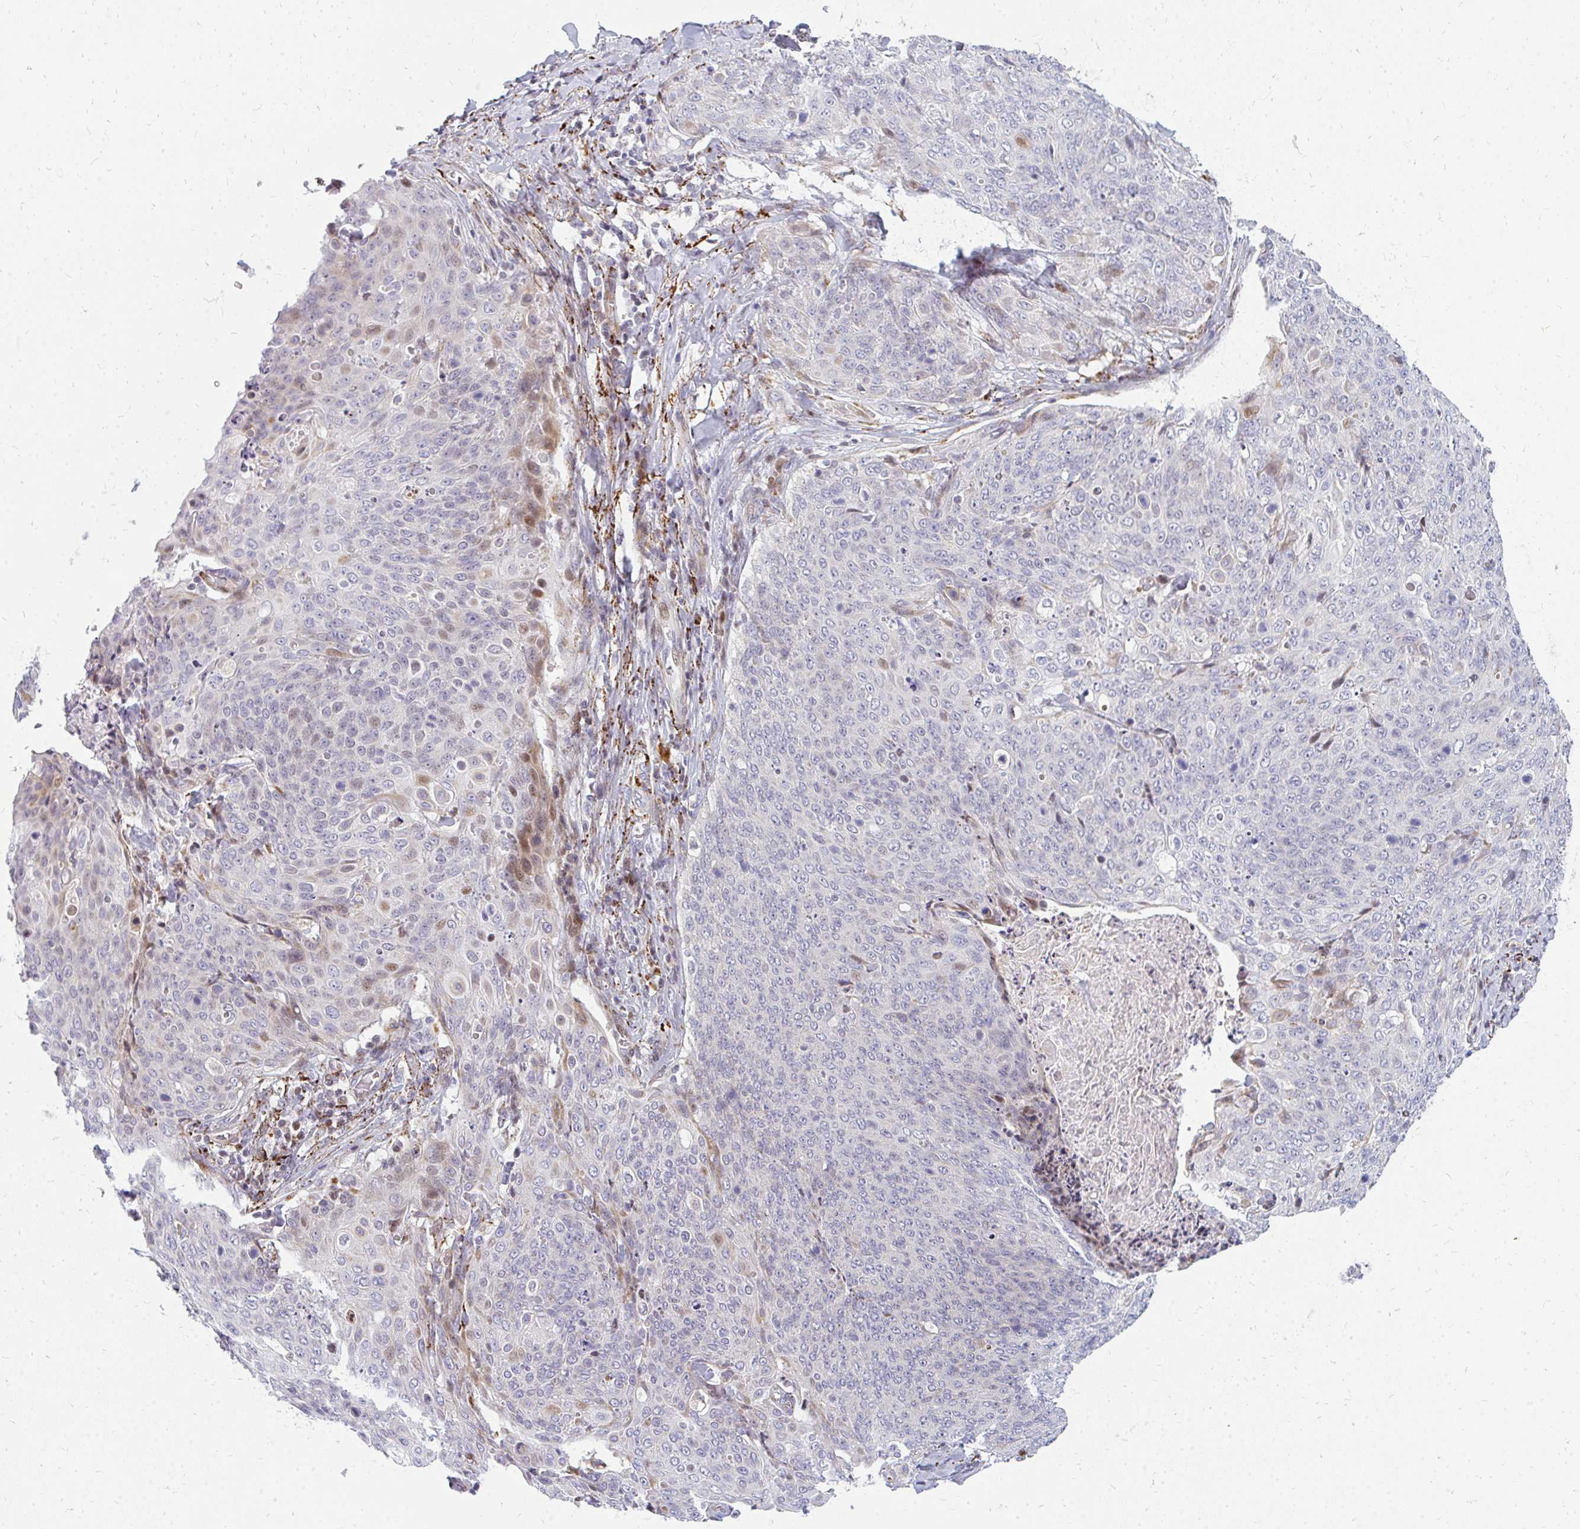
{"staining": {"intensity": "moderate", "quantity": "<25%", "location": "nuclear"}, "tissue": "skin cancer", "cell_type": "Tumor cells", "image_type": "cancer", "snomed": [{"axis": "morphology", "description": "Squamous cell carcinoma, NOS"}, {"axis": "topography", "description": "Skin"}, {"axis": "topography", "description": "Vulva"}], "caption": "Moderate nuclear expression is seen in about <25% of tumor cells in squamous cell carcinoma (skin).", "gene": "PLA2G5", "patient": {"sex": "female", "age": 85}}